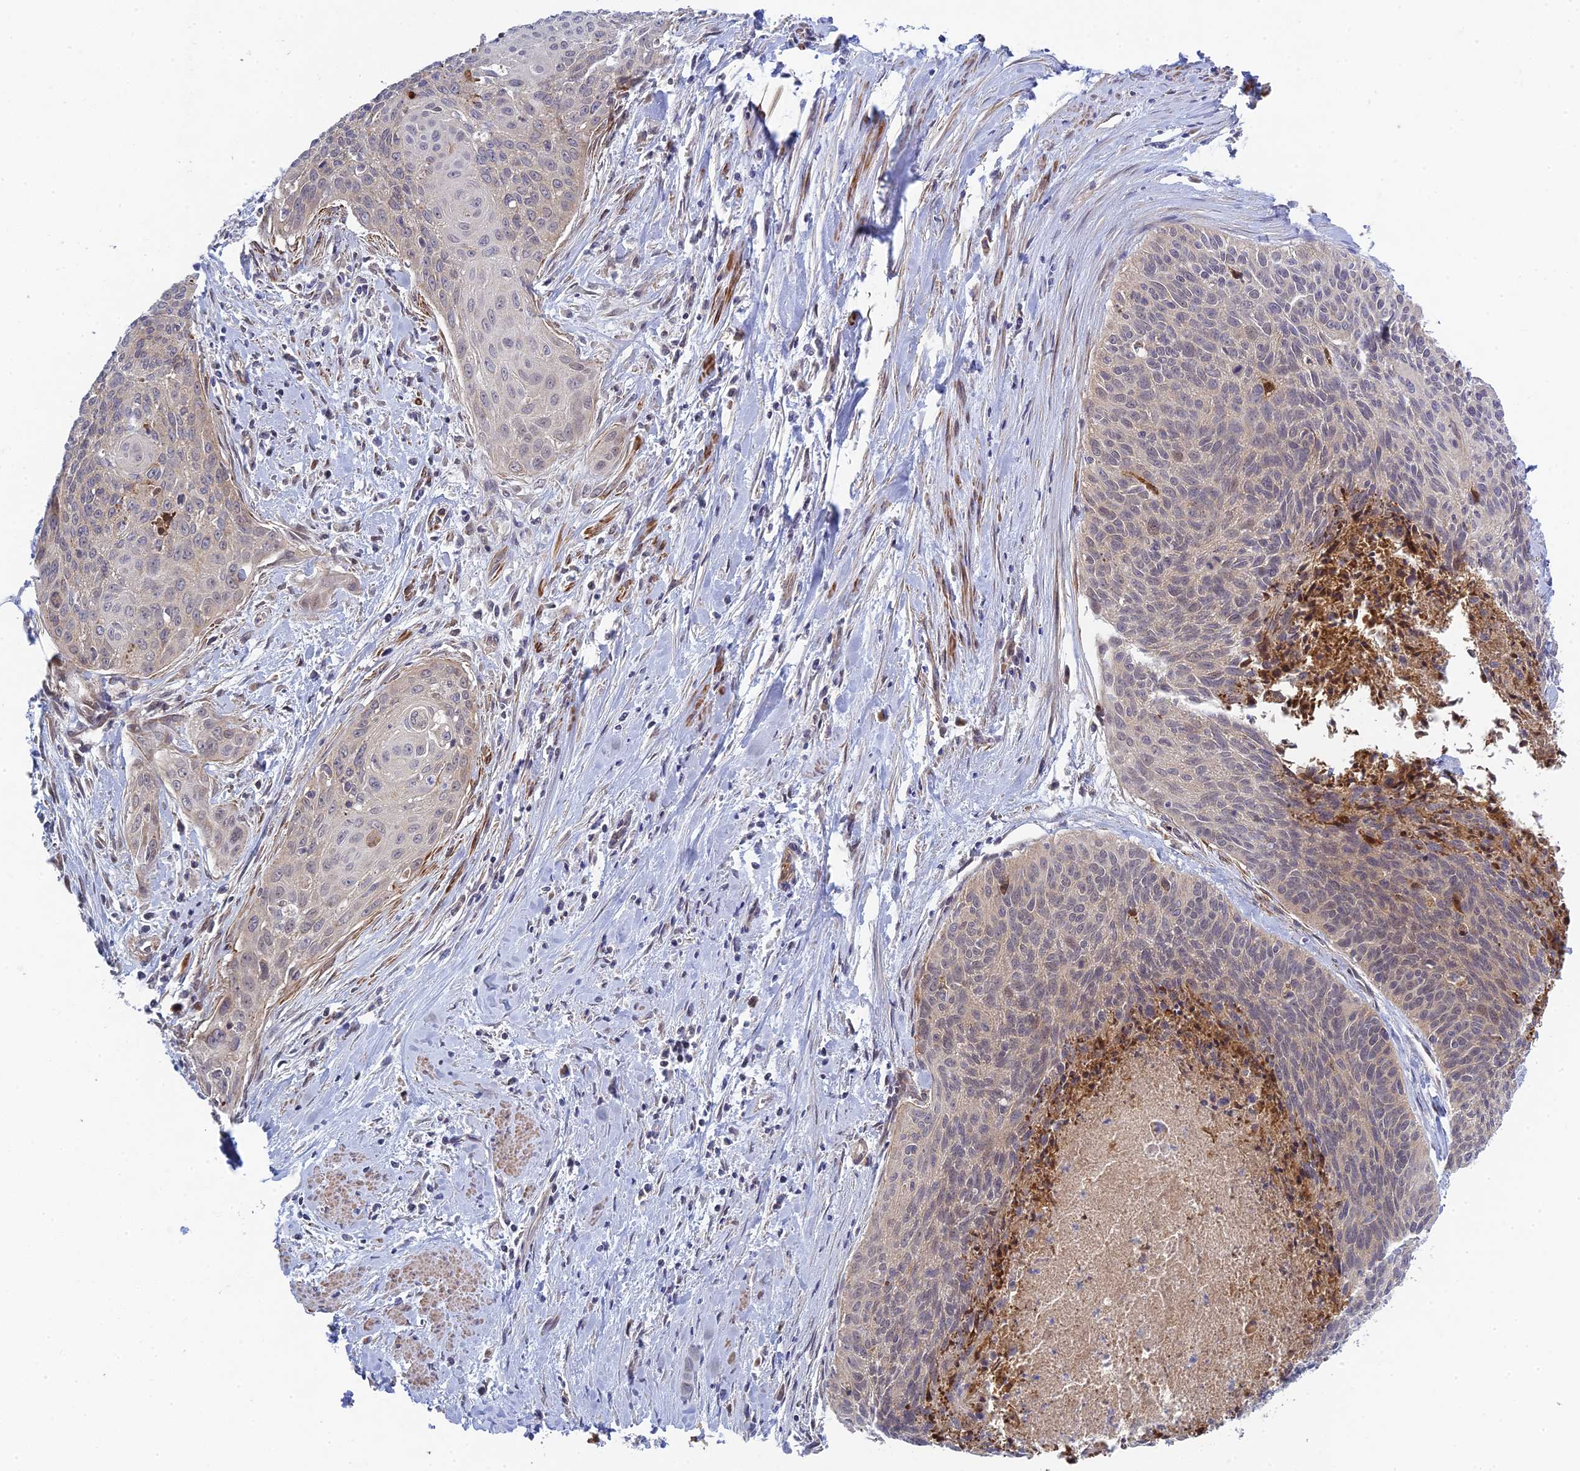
{"staining": {"intensity": "negative", "quantity": "none", "location": "none"}, "tissue": "cervical cancer", "cell_type": "Tumor cells", "image_type": "cancer", "snomed": [{"axis": "morphology", "description": "Squamous cell carcinoma, NOS"}, {"axis": "topography", "description": "Cervix"}], "caption": "Cervical squamous cell carcinoma stained for a protein using IHC reveals no positivity tumor cells.", "gene": "INCA1", "patient": {"sex": "female", "age": 55}}